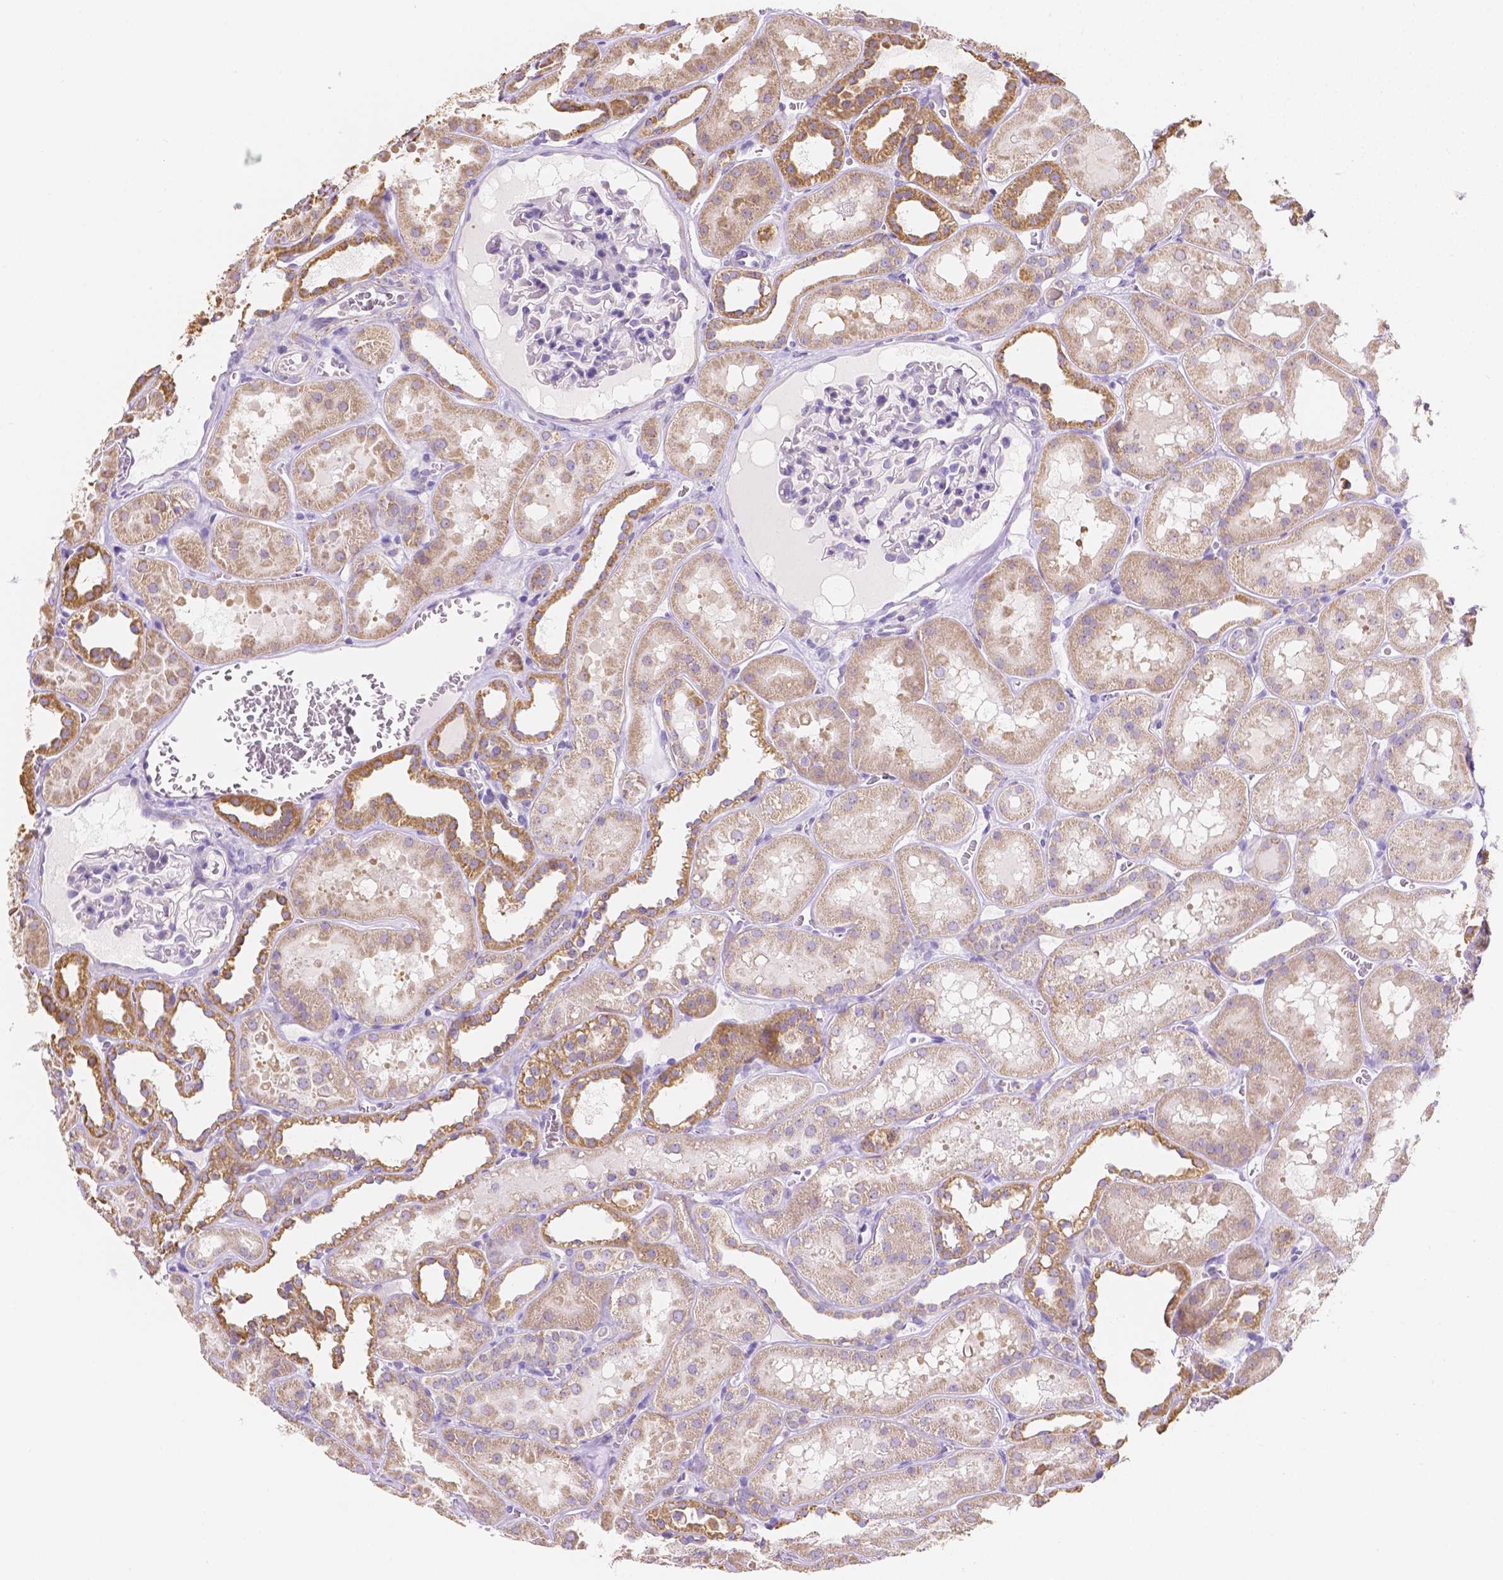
{"staining": {"intensity": "negative", "quantity": "none", "location": "none"}, "tissue": "kidney", "cell_type": "Cells in glomeruli", "image_type": "normal", "snomed": [{"axis": "morphology", "description": "Normal tissue, NOS"}, {"axis": "topography", "description": "Kidney"}], "caption": "Immunohistochemistry (IHC) of unremarkable kidney demonstrates no positivity in cells in glomeruli. Brightfield microscopy of IHC stained with DAB (brown) and hematoxylin (blue), captured at high magnification.", "gene": "TMEM130", "patient": {"sex": "female", "age": 41}}